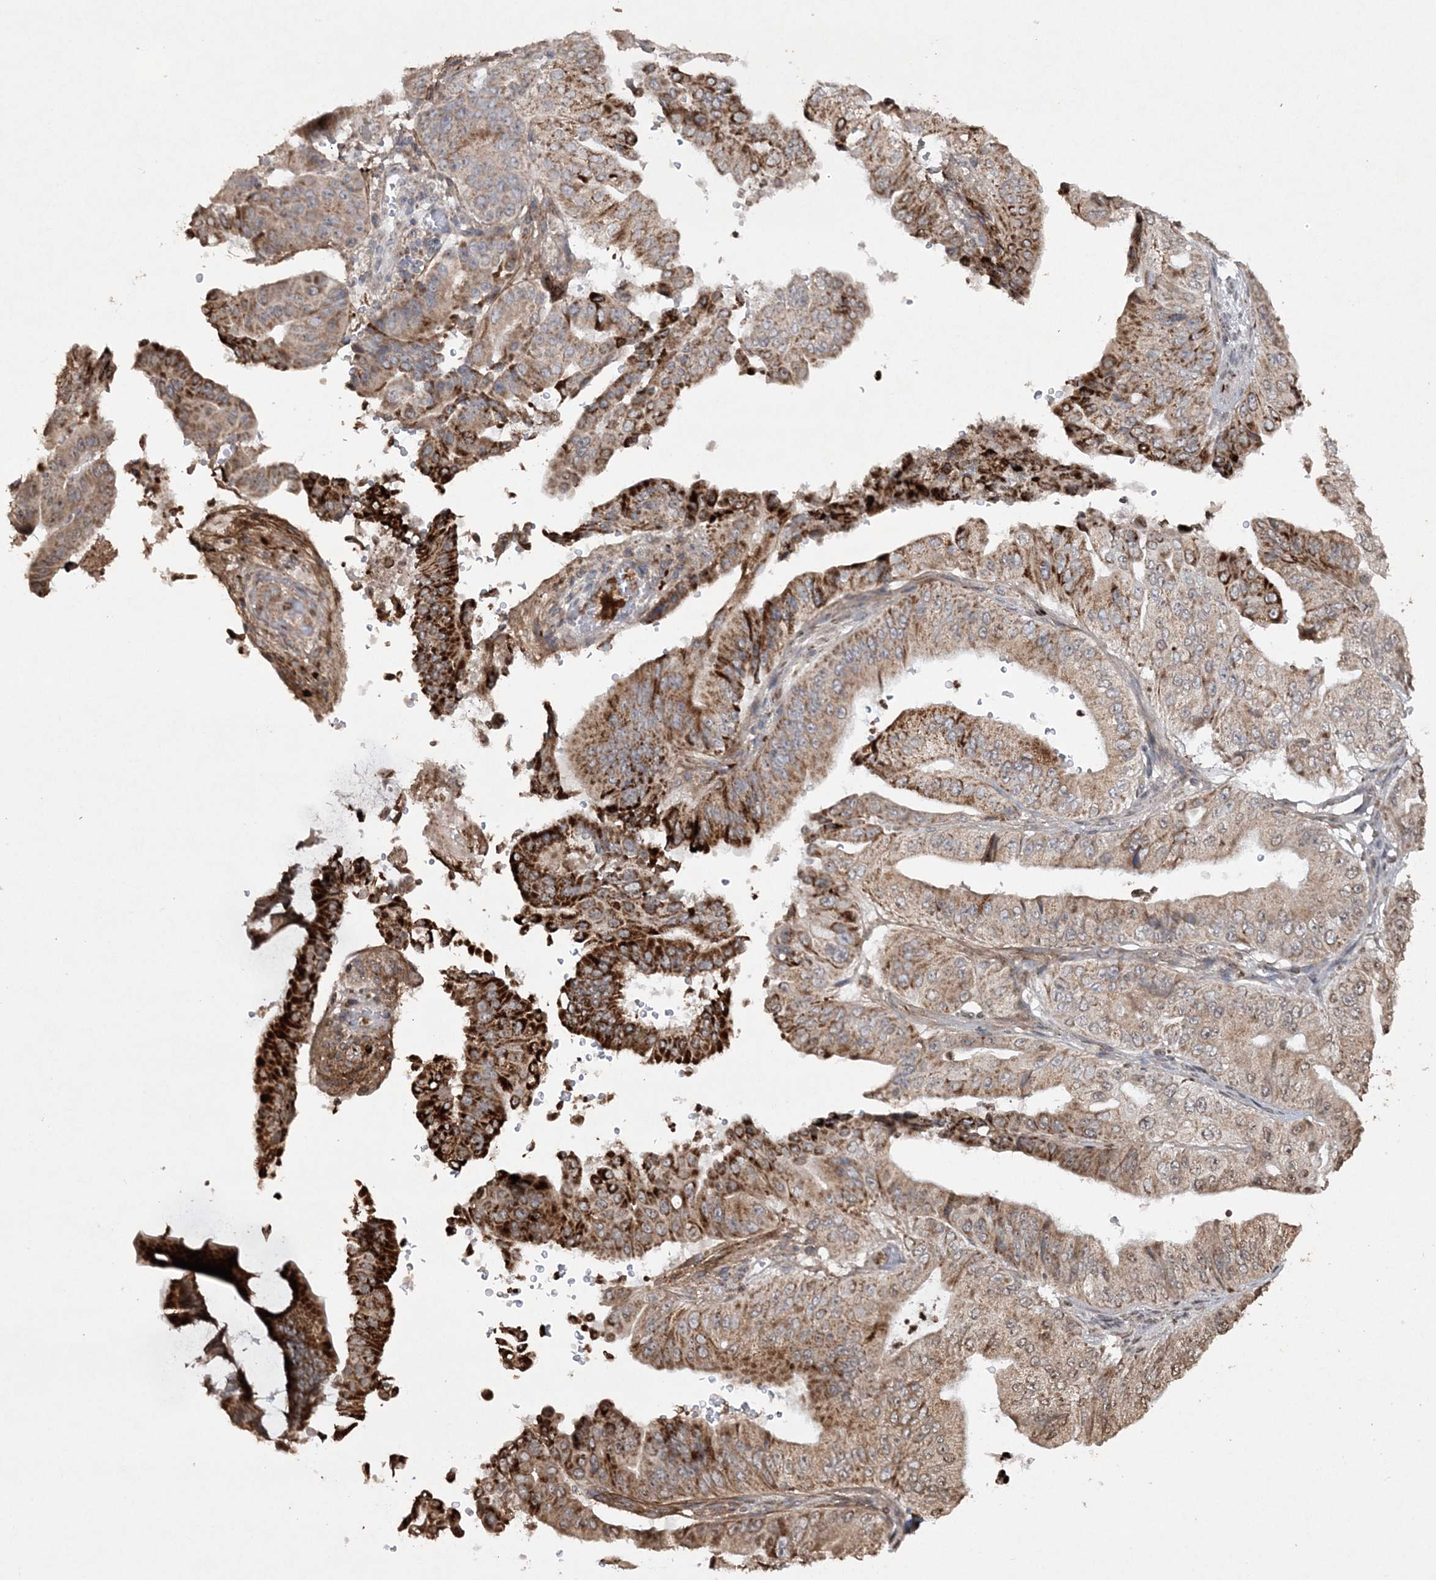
{"staining": {"intensity": "strong", "quantity": "25%-75%", "location": "cytoplasmic/membranous"}, "tissue": "pancreatic cancer", "cell_type": "Tumor cells", "image_type": "cancer", "snomed": [{"axis": "morphology", "description": "Adenocarcinoma, NOS"}, {"axis": "topography", "description": "Pancreas"}], "caption": "Pancreatic cancer stained for a protein (brown) demonstrates strong cytoplasmic/membranous positive expression in about 25%-75% of tumor cells.", "gene": "TTC7A", "patient": {"sex": "female", "age": 77}}